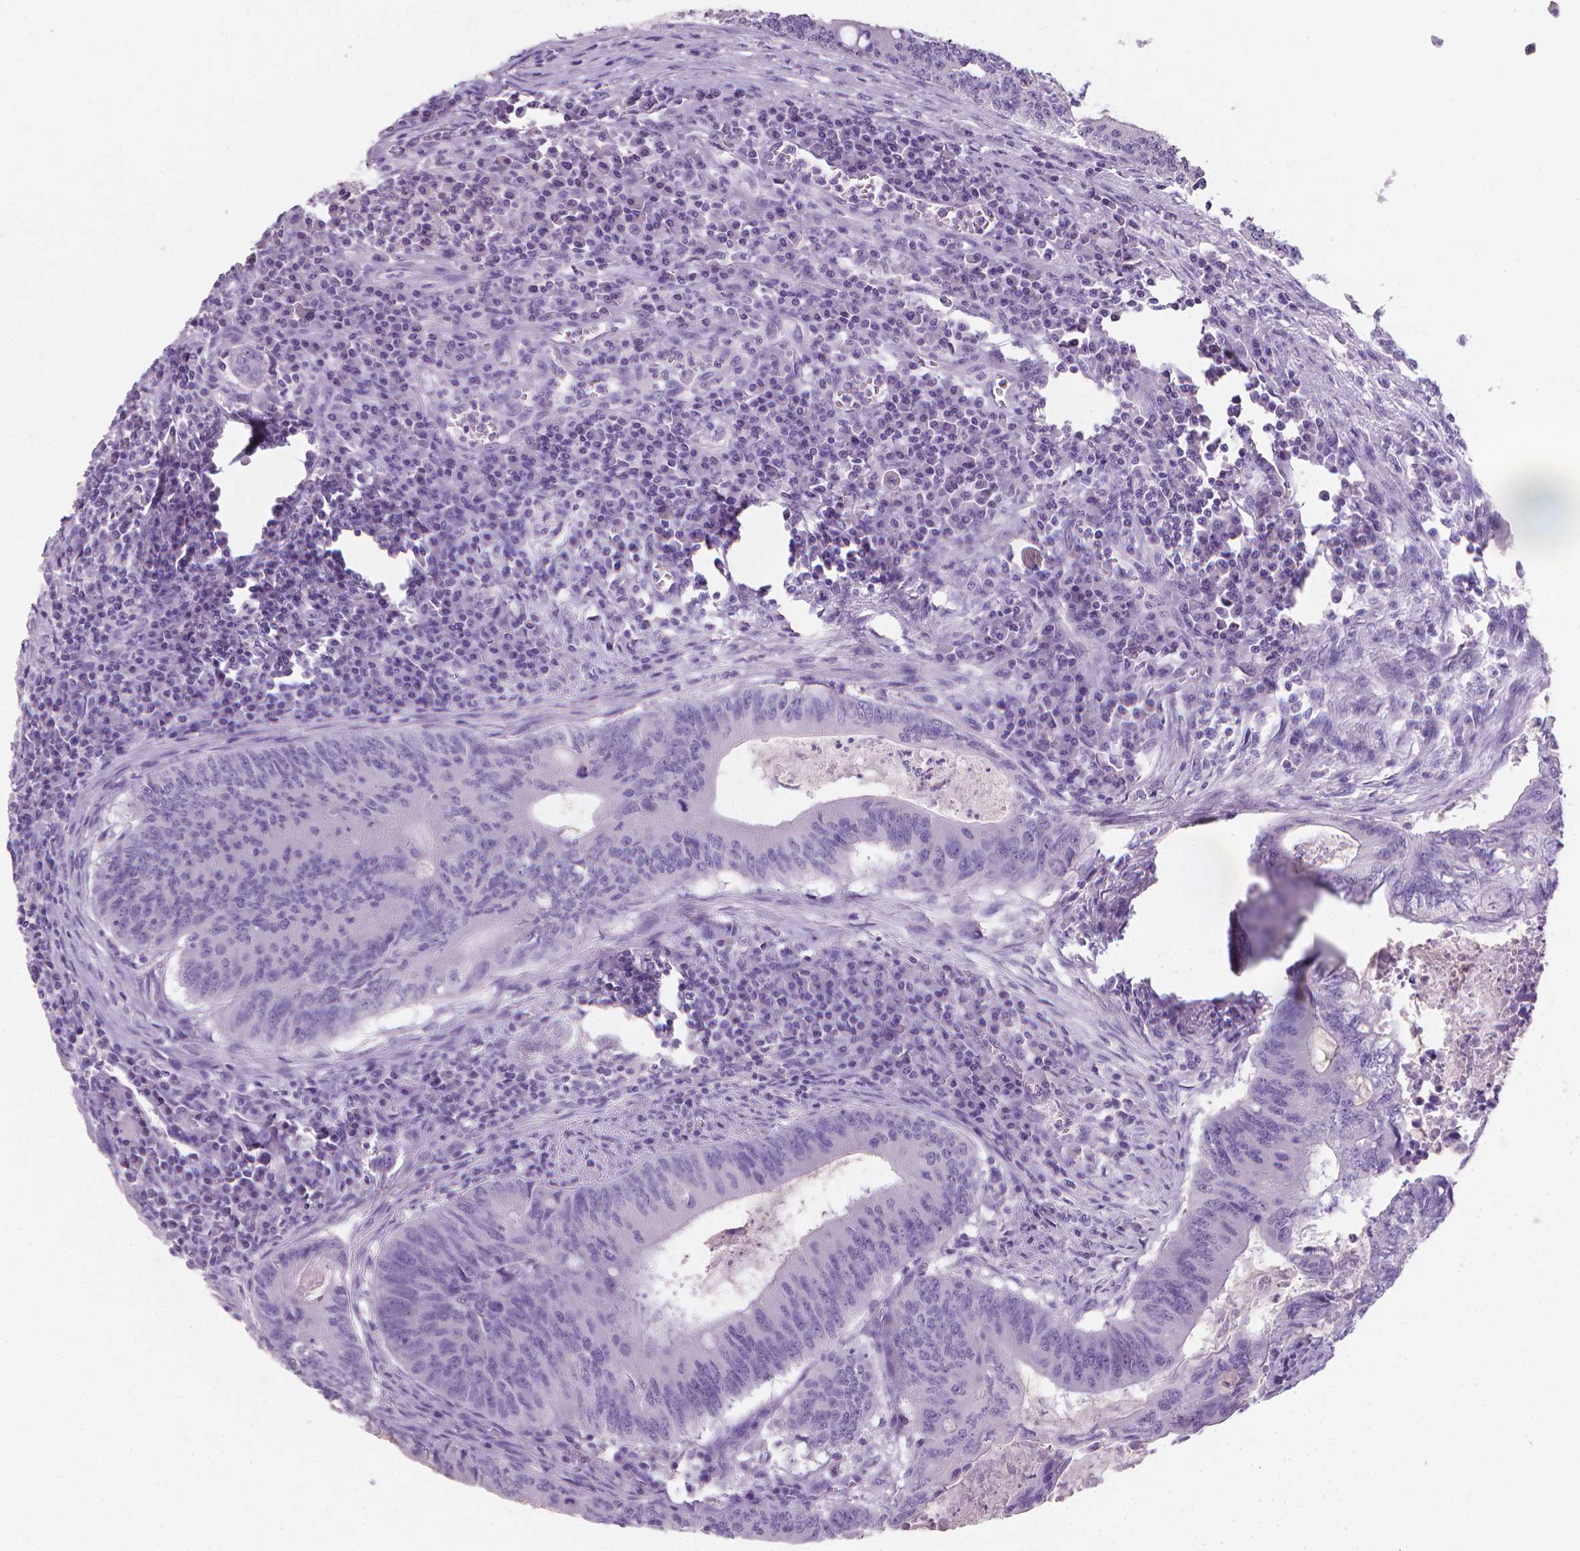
{"staining": {"intensity": "negative", "quantity": "none", "location": "none"}, "tissue": "colorectal cancer", "cell_type": "Tumor cells", "image_type": "cancer", "snomed": [{"axis": "morphology", "description": "Adenocarcinoma, NOS"}, {"axis": "topography", "description": "Colon"}], "caption": "The histopathology image shows no significant expression in tumor cells of adenocarcinoma (colorectal). (DAB (3,3'-diaminobenzidine) immunohistochemistry with hematoxylin counter stain).", "gene": "XPNPEP2", "patient": {"sex": "male", "age": 67}}